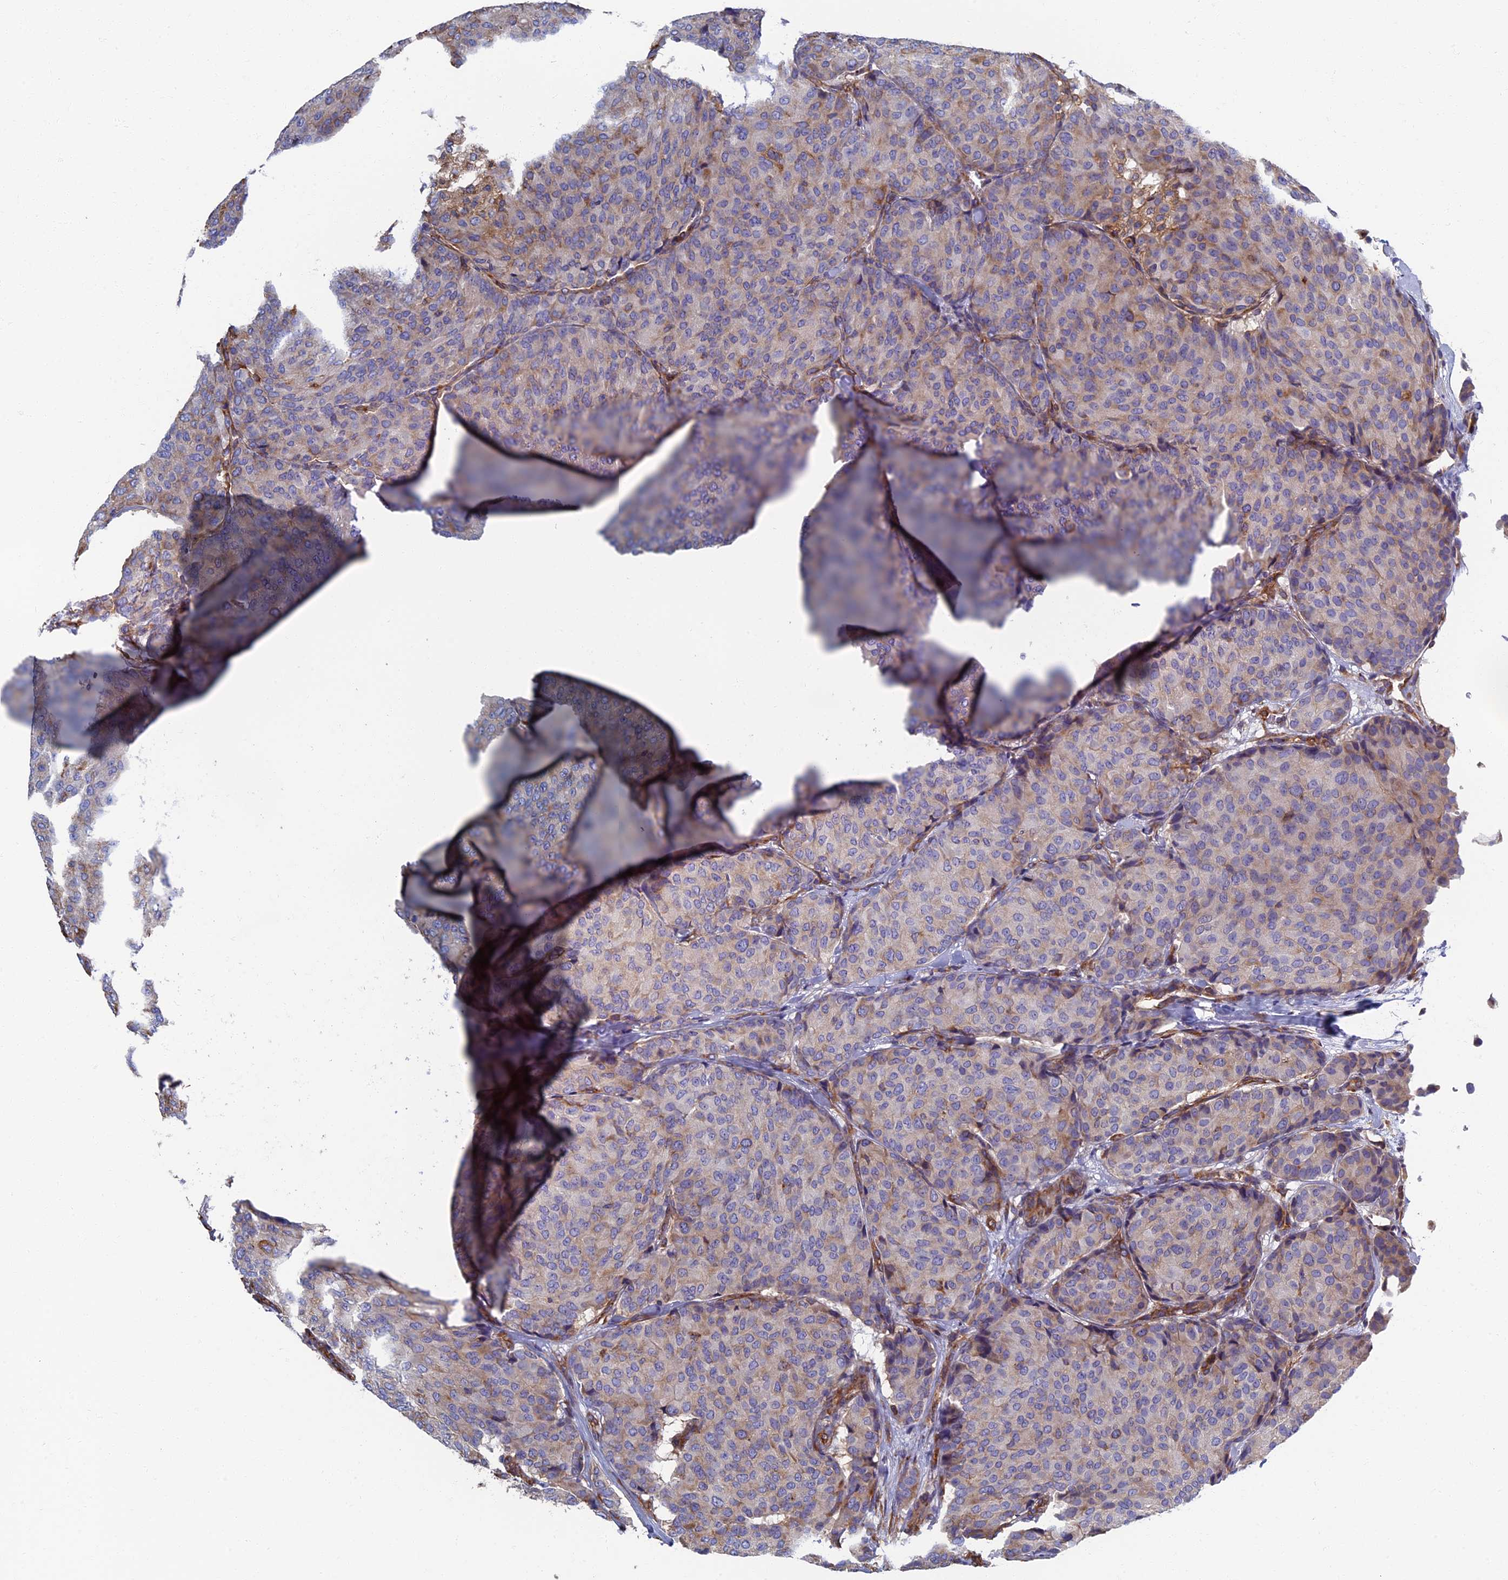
{"staining": {"intensity": "weak", "quantity": "<25%", "location": "cytoplasmic/membranous"}, "tissue": "breast cancer", "cell_type": "Tumor cells", "image_type": "cancer", "snomed": [{"axis": "morphology", "description": "Duct carcinoma"}, {"axis": "topography", "description": "Breast"}], "caption": "DAB (3,3'-diaminobenzidine) immunohistochemical staining of human breast infiltrating ductal carcinoma reveals no significant expression in tumor cells. (DAB (3,3'-diaminobenzidine) IHC visualized using brightfield microscopy, high magnification).", "gene": "YBX1", "patient": {"sex": "female", "age": 75}}